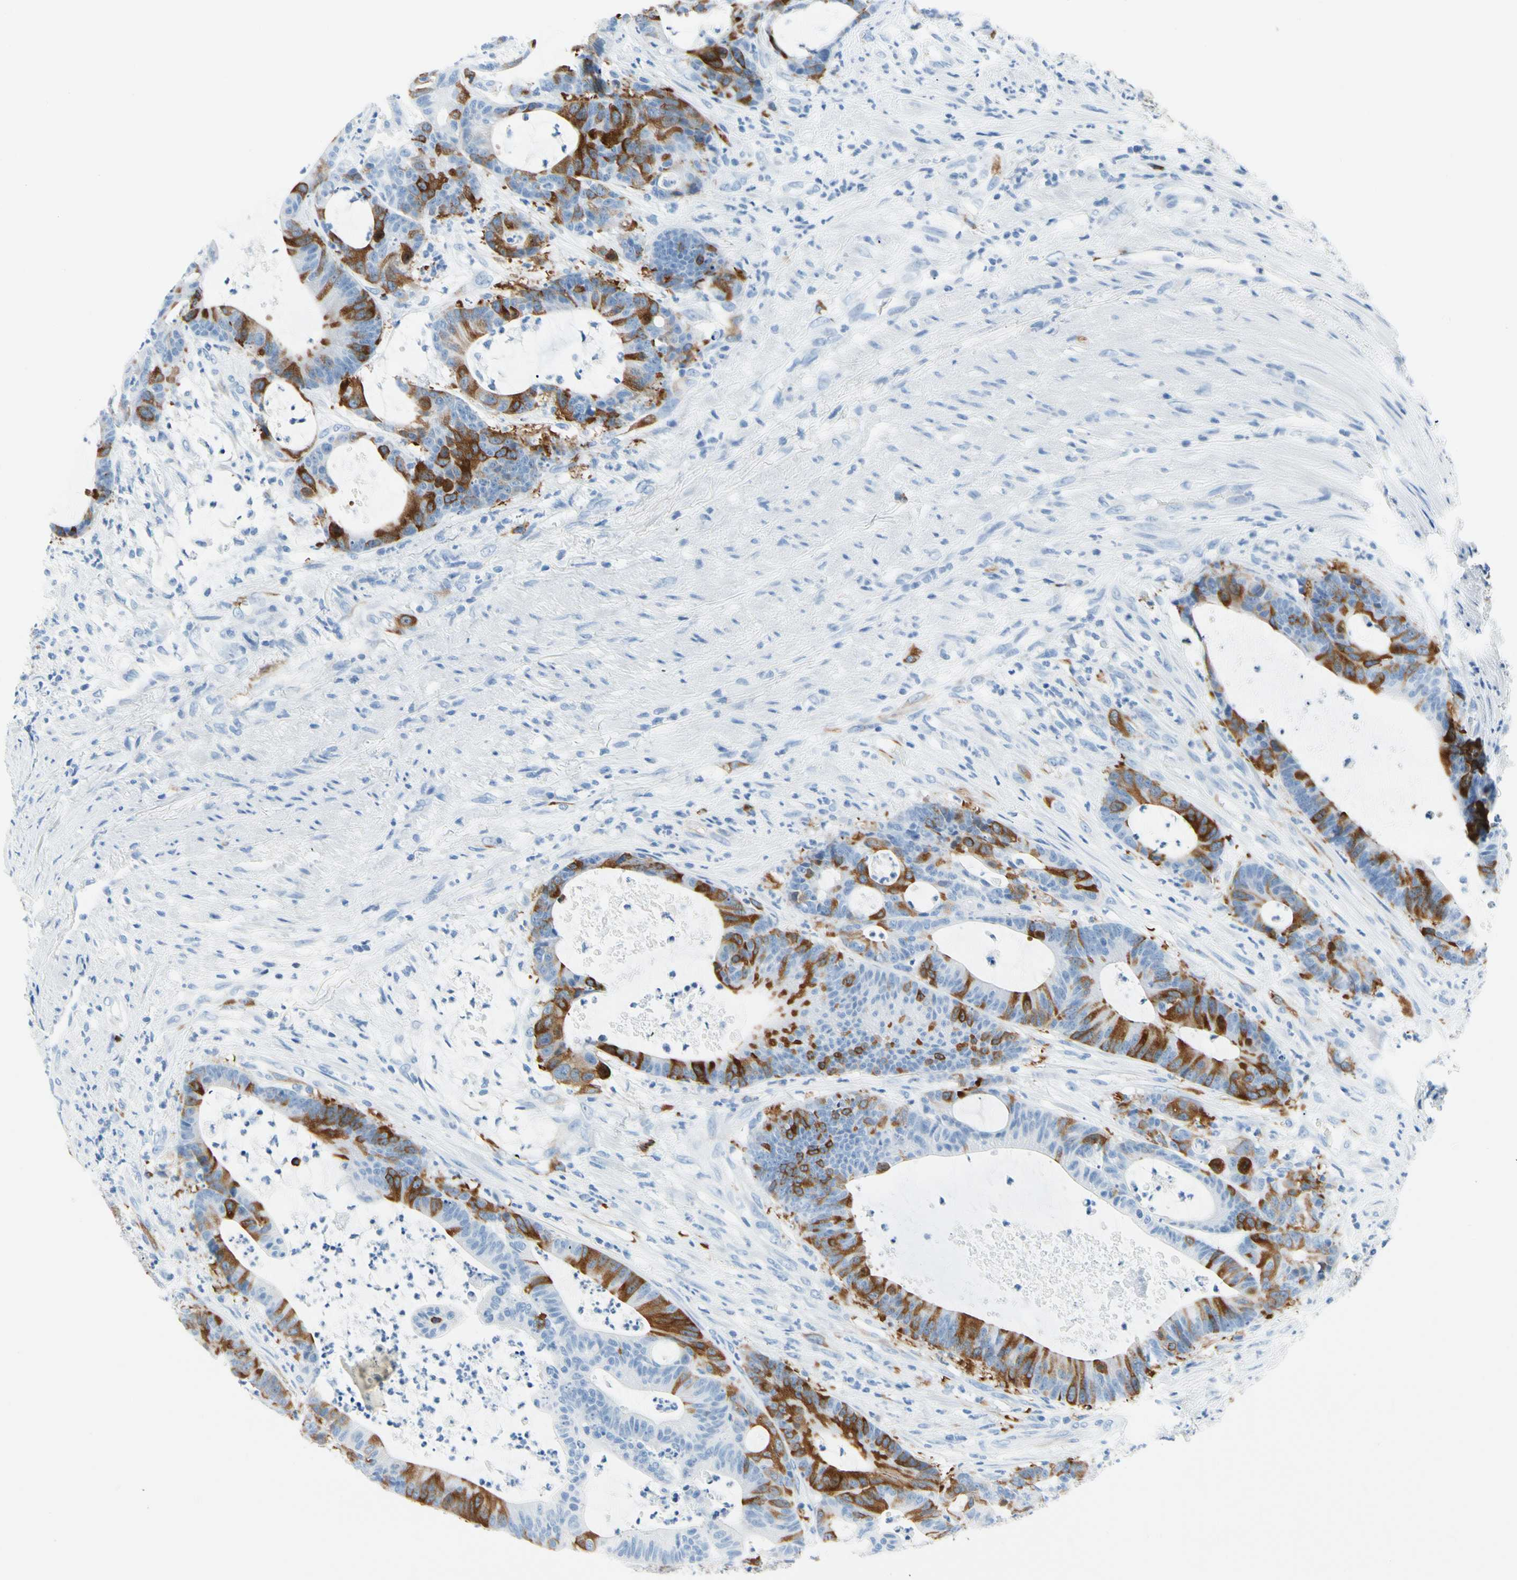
{"staining": {"intensity": "moderate", "quantity": "25%-75%", "location": "cytoplasmic/membranous"}, "tissue": "colorectal cancer", "cell_type": "Tumor cells", "image_type": "cancer", "snomed": [{"axis": "morphology", "description": "Adenocarcinoma, NOS"}, {"axis": "topography", "description": "Colon"}], "caption": "Adenocarcinoma (colorectal) stained with DAB immunohistochemistry (IHC) shows medium levels of moderate cytoplasmic/membranous staining in about 25%-75% of tumor cells.", "gene": "TACC3", "patient": {"sex": "female", "age": 84}}